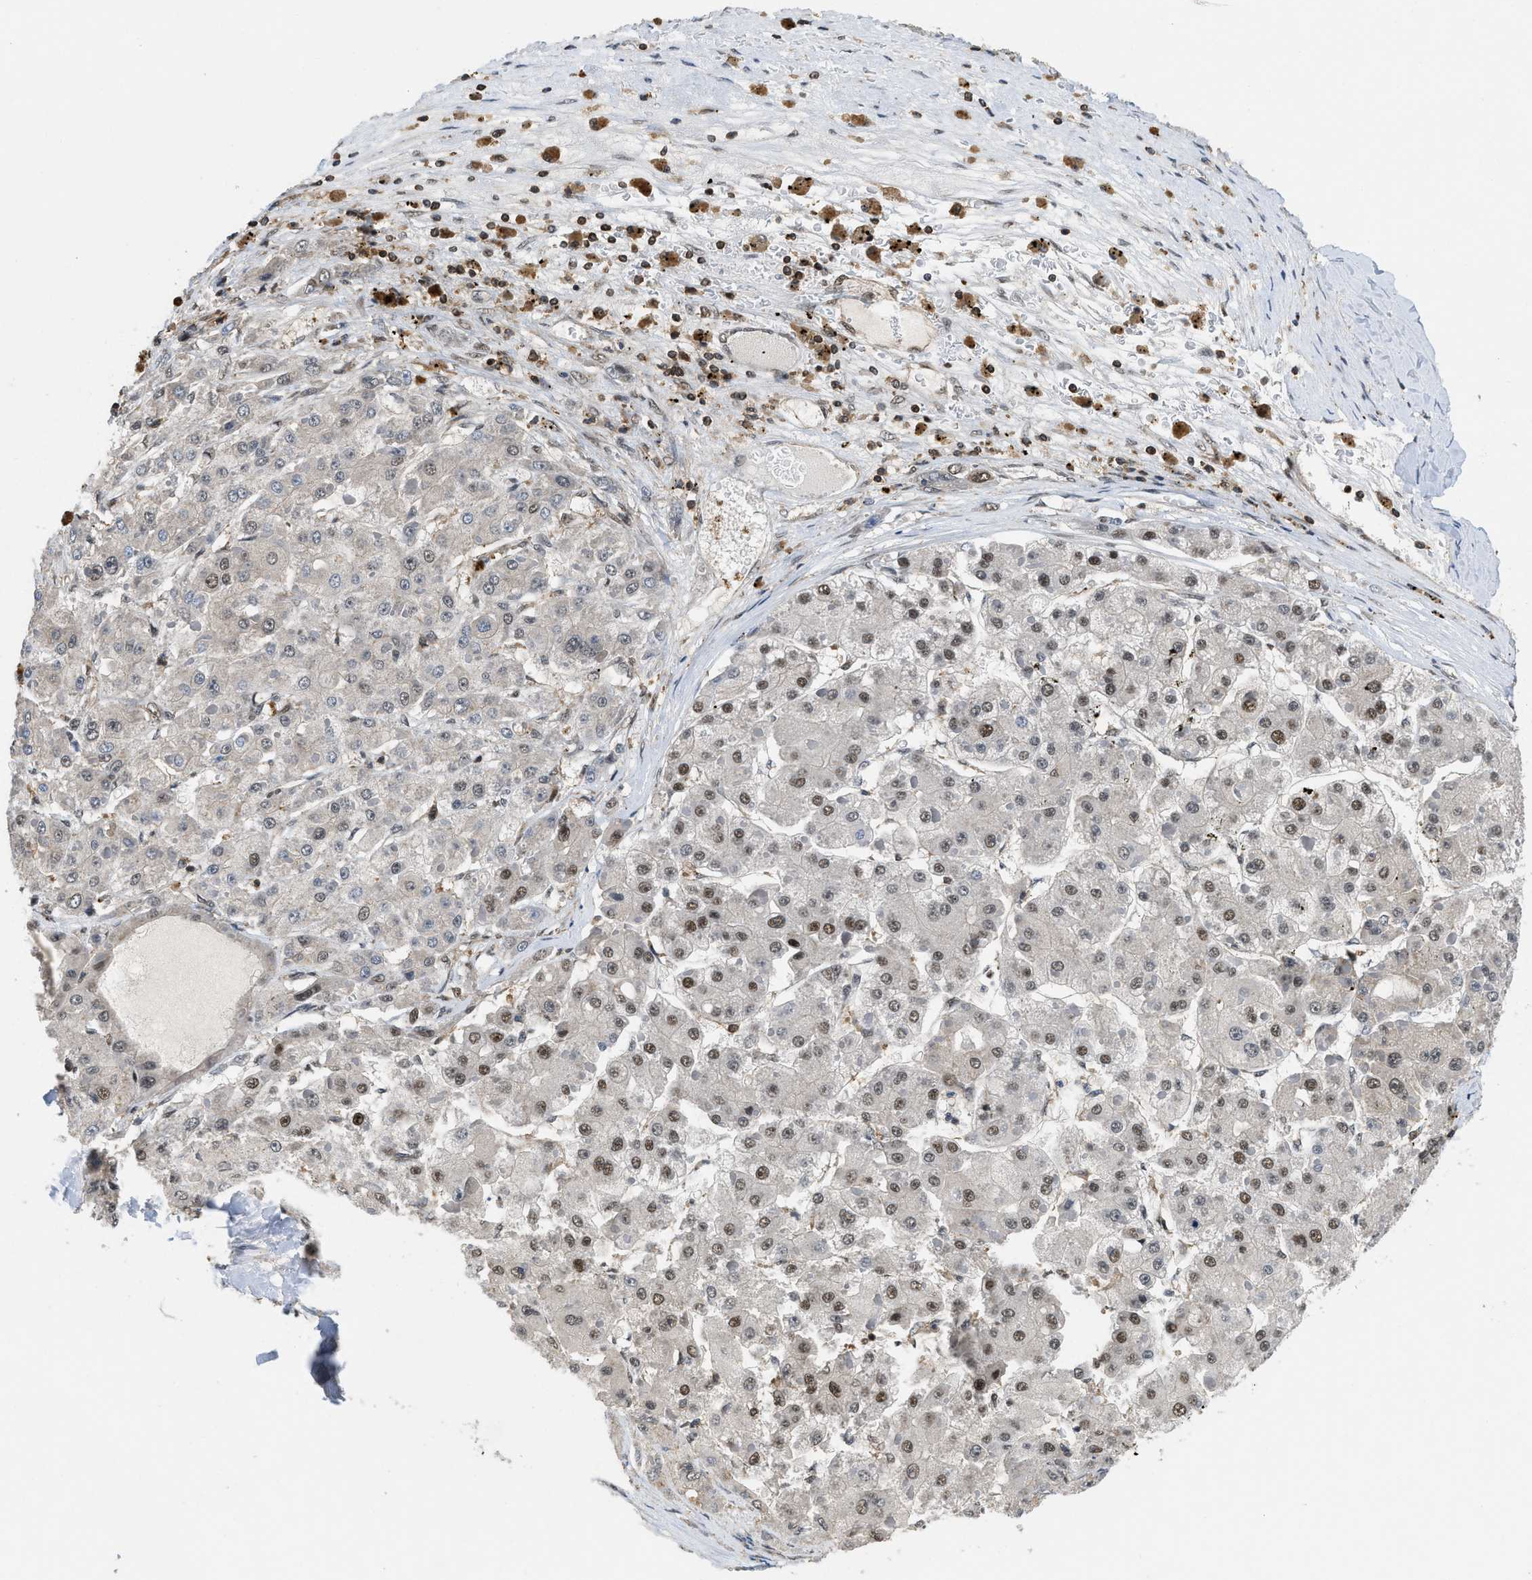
{"staining": {"intensity": "weak", "quantity": "25%-75%", "location": "nuclear"}, "tissue": "liver cancer", "cell_type": "Tumor cells", "image_type": "cancer", "snomed": [{"axis": "morphology", "description": "Carcinoma, Hepatocellular, NOS"}, {"axis": "topography", "description": "Liver"}], "caption": "Liver cancer (hepatocellular carcinoma) stained for a protein (brown) reveals weak nuclear positive staining in approximately 25%-75% of tumor cells.", "gene": "ATF7IP", "patient": {"sex": "female", "age": 73}}